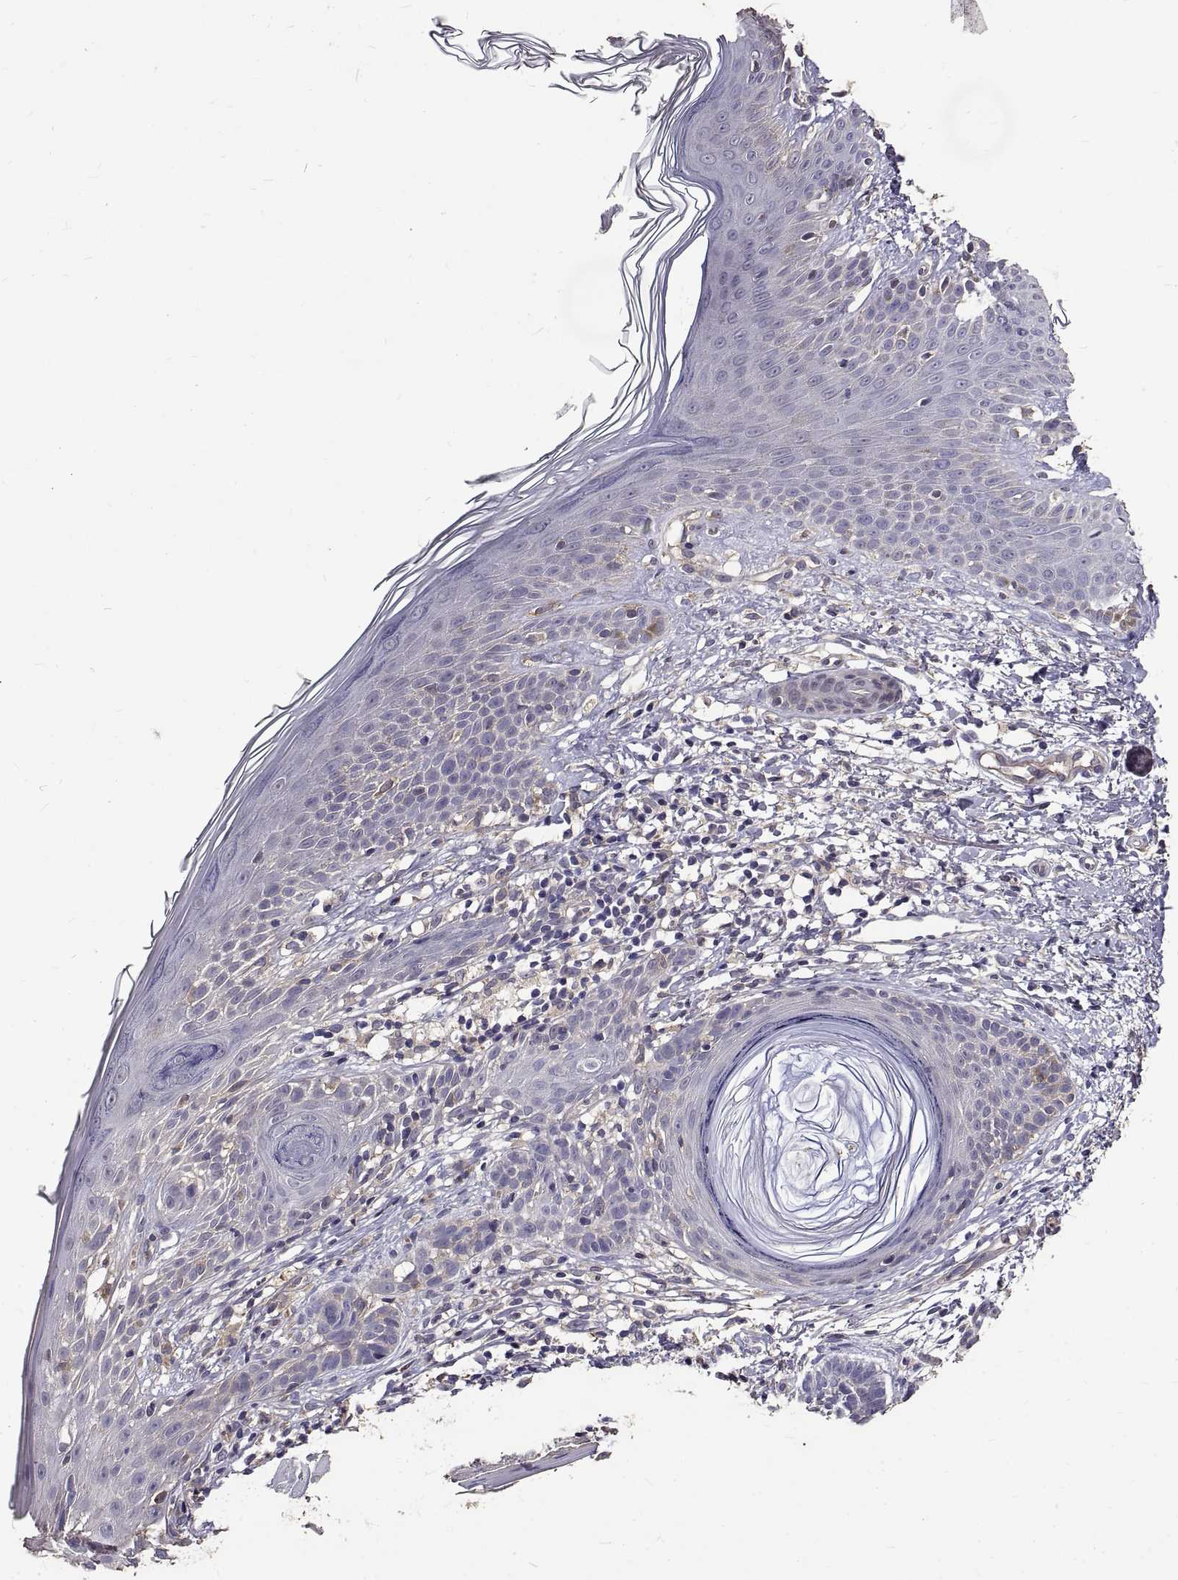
{"staining": {"intensity": "negative", "quantity": "none", "location": "none"}, "tissue": "skin cancer", "cell_type": "Tumor cells", "image_type": "cancer", "snomed": [{"axis": "morphology", "description": "Basal cell carcinoma"}, {"axis": "topography", "description": "Skin"}], "caption": "Tumor cells show no significant positivity in skin basal cell carcinoma.", "gene": "PEA15", "patient": {"sex": "male", "age": 85}}